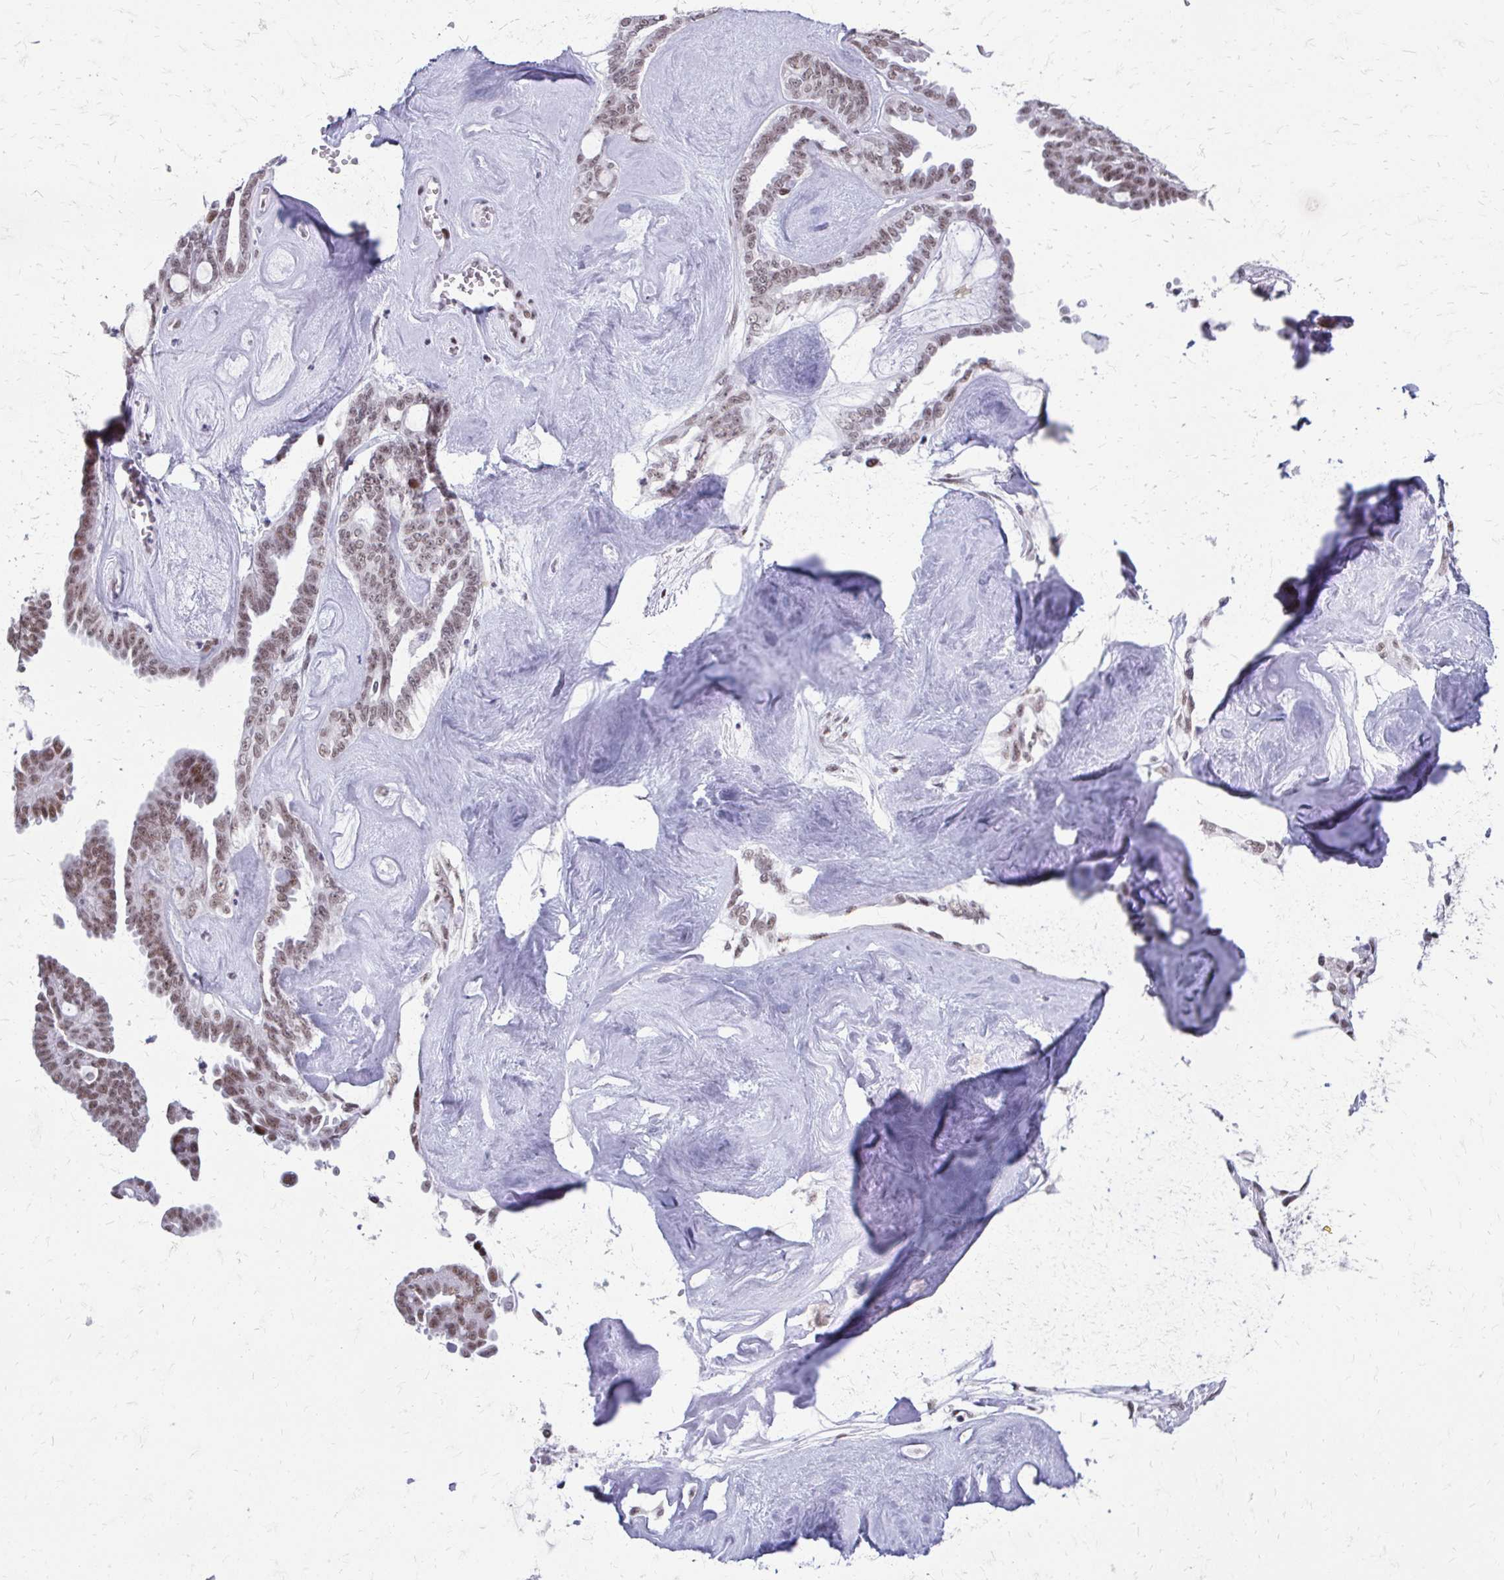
{"staining": {"intensity": "moderate", "quantity": ">75%", "location": "nuclear"}, "tissue": "ovarian cancer", "cell_type": "Tumor cells", "image_type": "cancer", "snomed": [{"axis": "morphology", "description": "Cystadenocarcinoma, serous, NOS"}, {"axis": "topography", "description": "Ovary"}], "caption": "Protein analysis of ovarian serous cystadenocarcinoma tissue shows moderate nuclear staining in about >75% of tumor cells.", "gene": "SS18", "patient": {"sex": "female", "age": 71}}